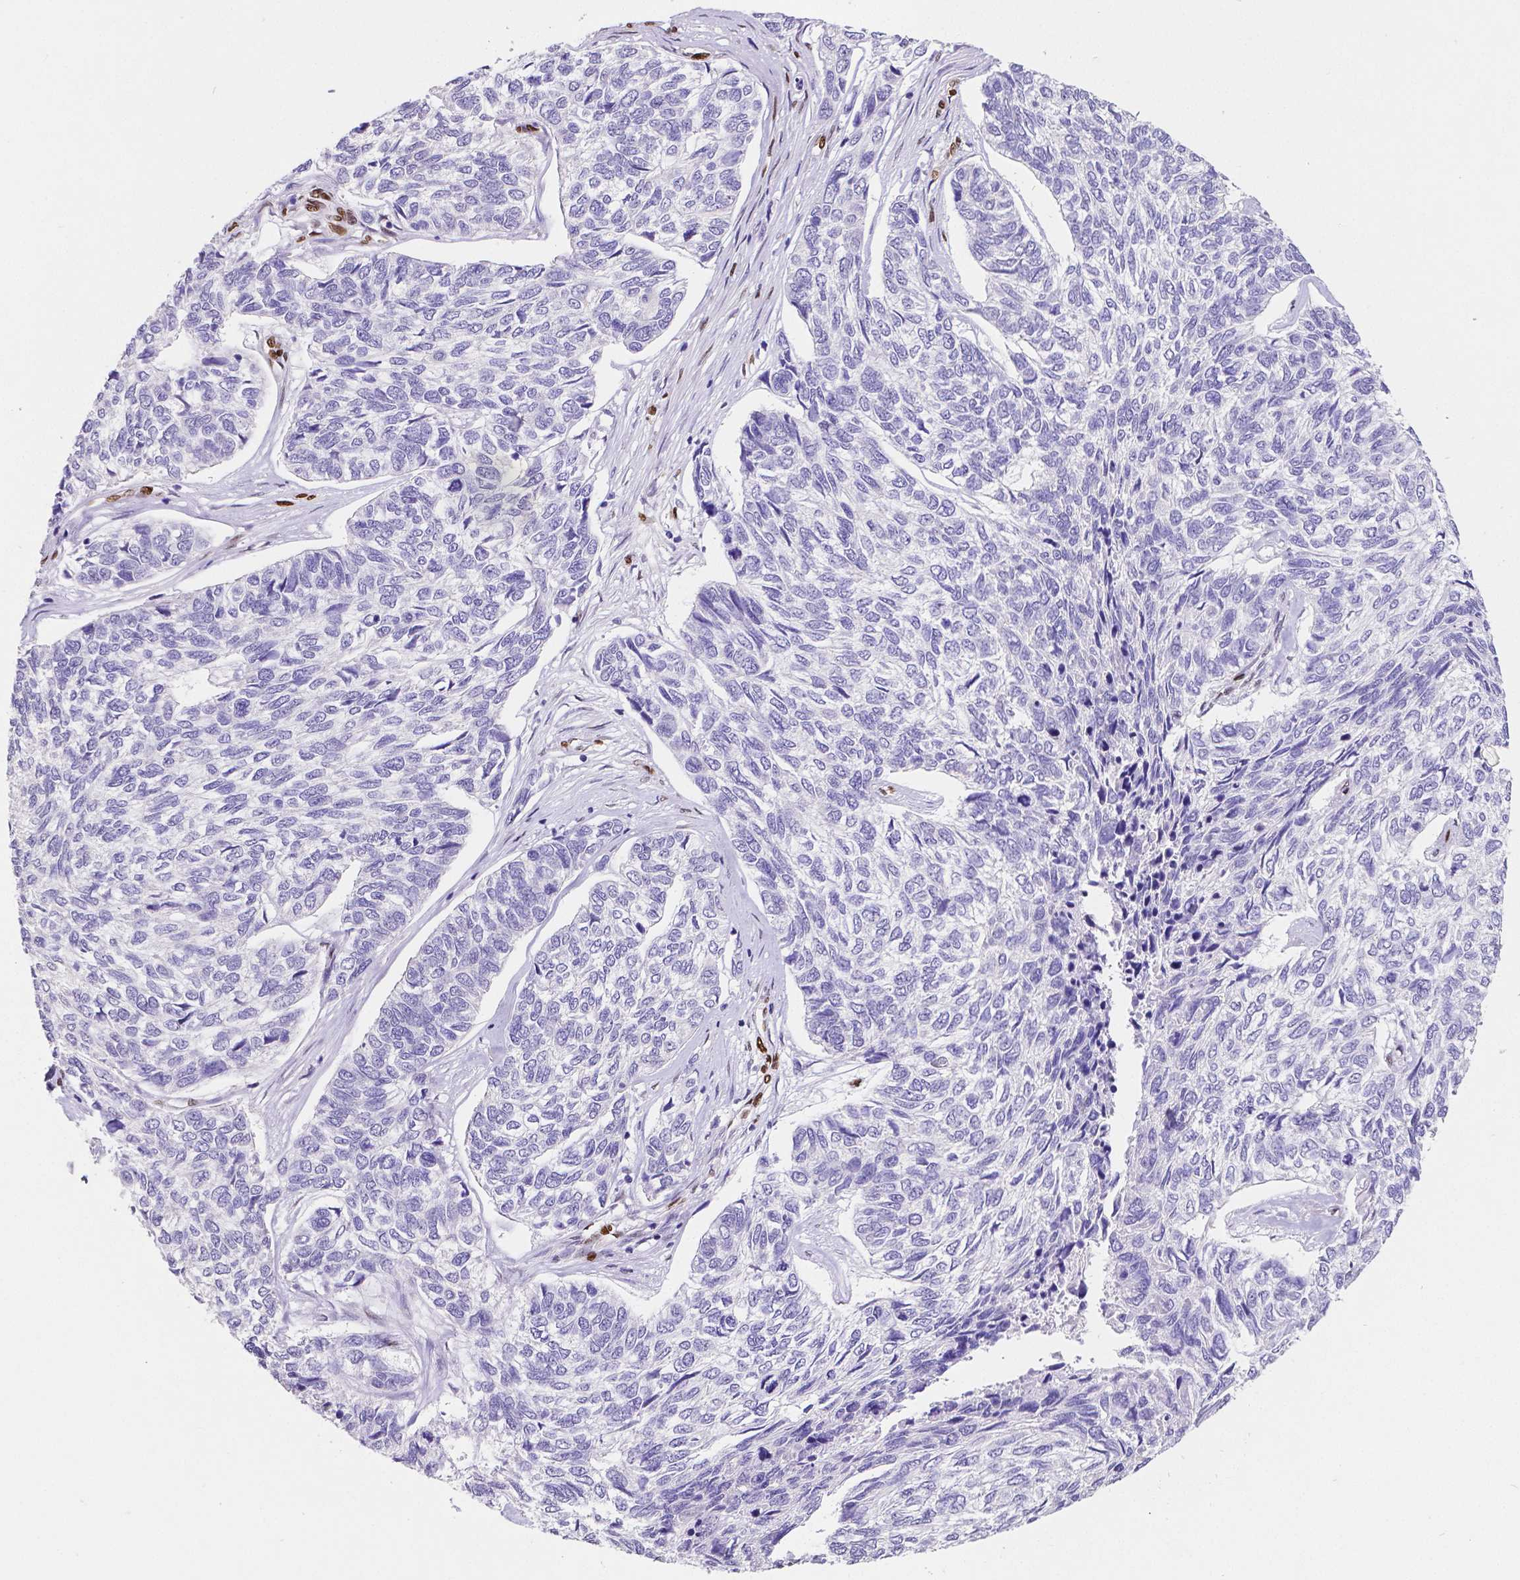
{"staining": {"intensity": "negative", "quantity": "none", "location": "none"}, "tissue": "skin cancer", "cell_type": "Tumor cells", "image_type": "cancer", "snomed": [{"axis": "morphology", "description": "Basal cell carcinoma"}, {"axis": "topography", "description": "Skin"}], "caption": "Photomicrograph shows no protein positivity in tumor cells of skin basal cell carcinoma tissue. Nuclei are stained in blue.", "gene": "MEF2C", "patient": {"sex": "female", "age": 65}}